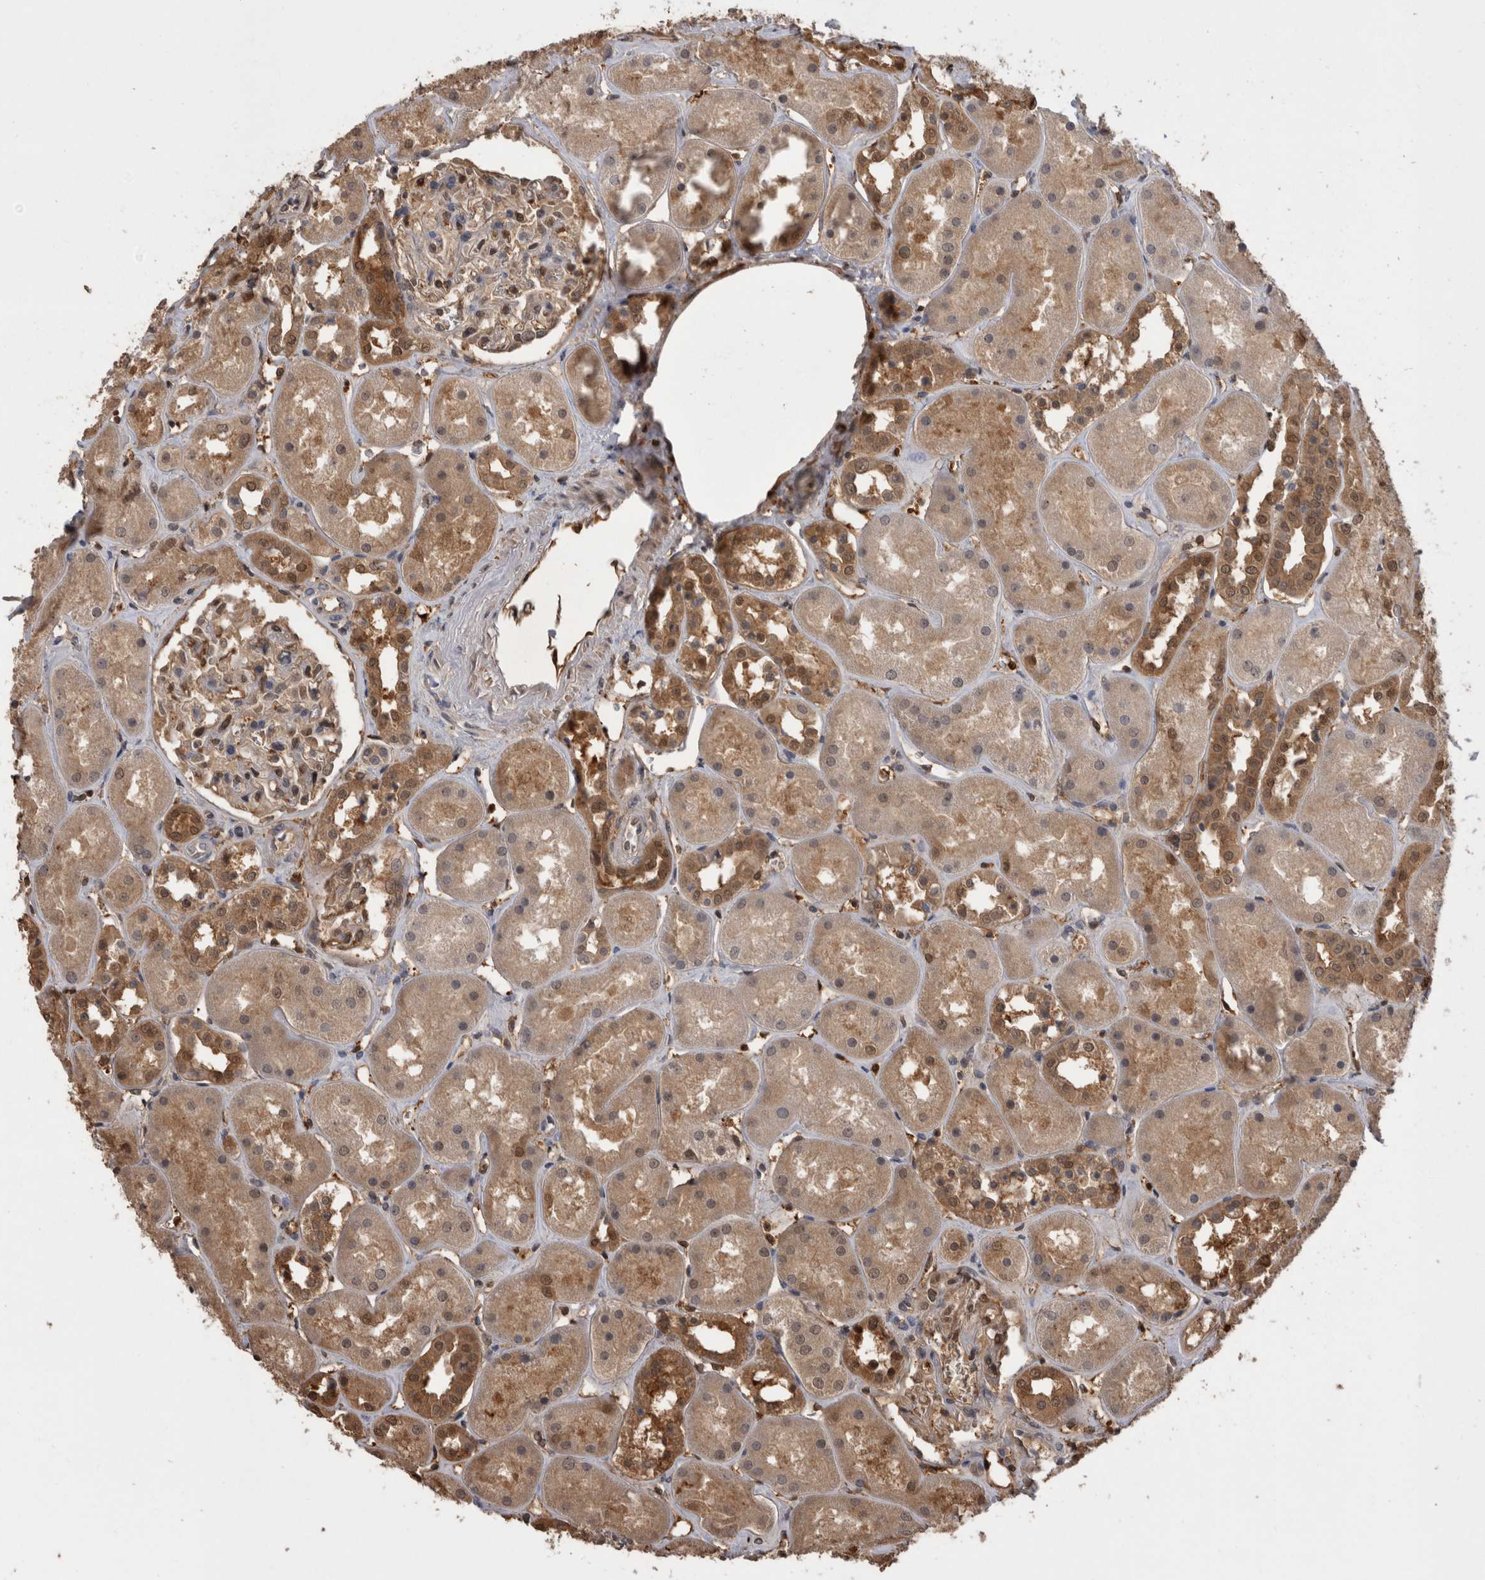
{"staining": {"intensity": "moderate", "quantity": "<25%", "location": "cytoplasmic/membranous,nuclear"}, "tissue": "kidney", "cell_type": "Cells in glomeruli", "image_type": "normal", "snomed": [{"axis": "morphology", "description": "Normal tissue, NOS"}, {"axis": "topography", "description": "Kidney"}], "caption": "A low amount of moderate cytoplasmic/membranous,nuclear expression is present in about <25% of cells in glomeruli in normal kidney.", "gene": "LXN", "patient": {"sex": "male", "age": 70}}